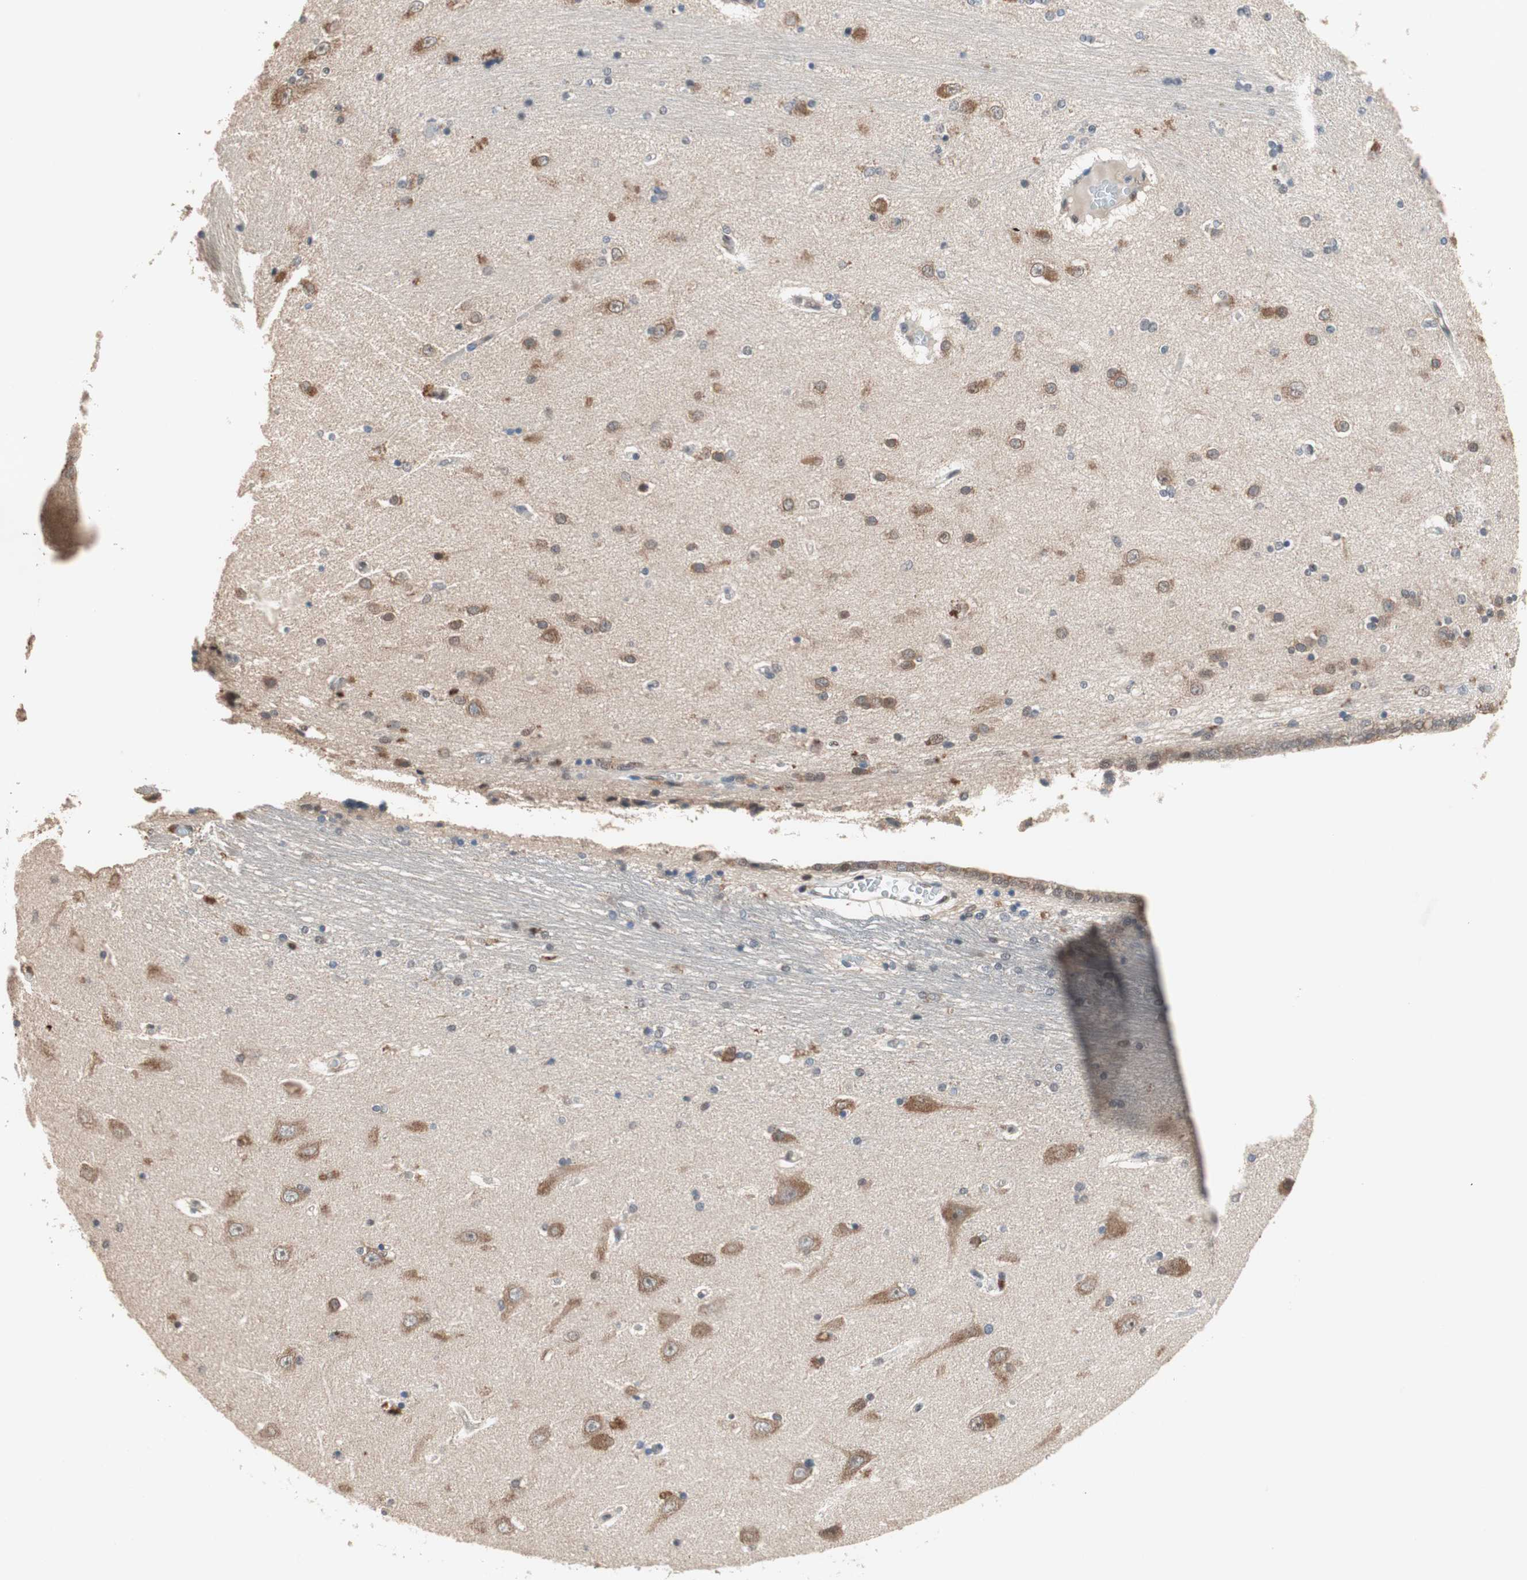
{"staining": {"intensity": "moderate", "quantity": ">75%", "location": "cytoplasmic/membranous,nuclear"}, "tissue": "hippocampus", "cell_type": "Glial cells", "image_type": "normal", "snomed": [{"axis": "morphology", "description": "Normal tissue, NOS"}, {"axis": "topography", "description": "Hippocampus"}], "caption": "DAB immunohistochemical staining of unremarkable human hippocampus exhibits moderate cytoplasmic/membranous,nuclear protein staining in approximately >75% of glial cells.", "gene": "GART", "patient": {"sex": "female", "age": 54}}